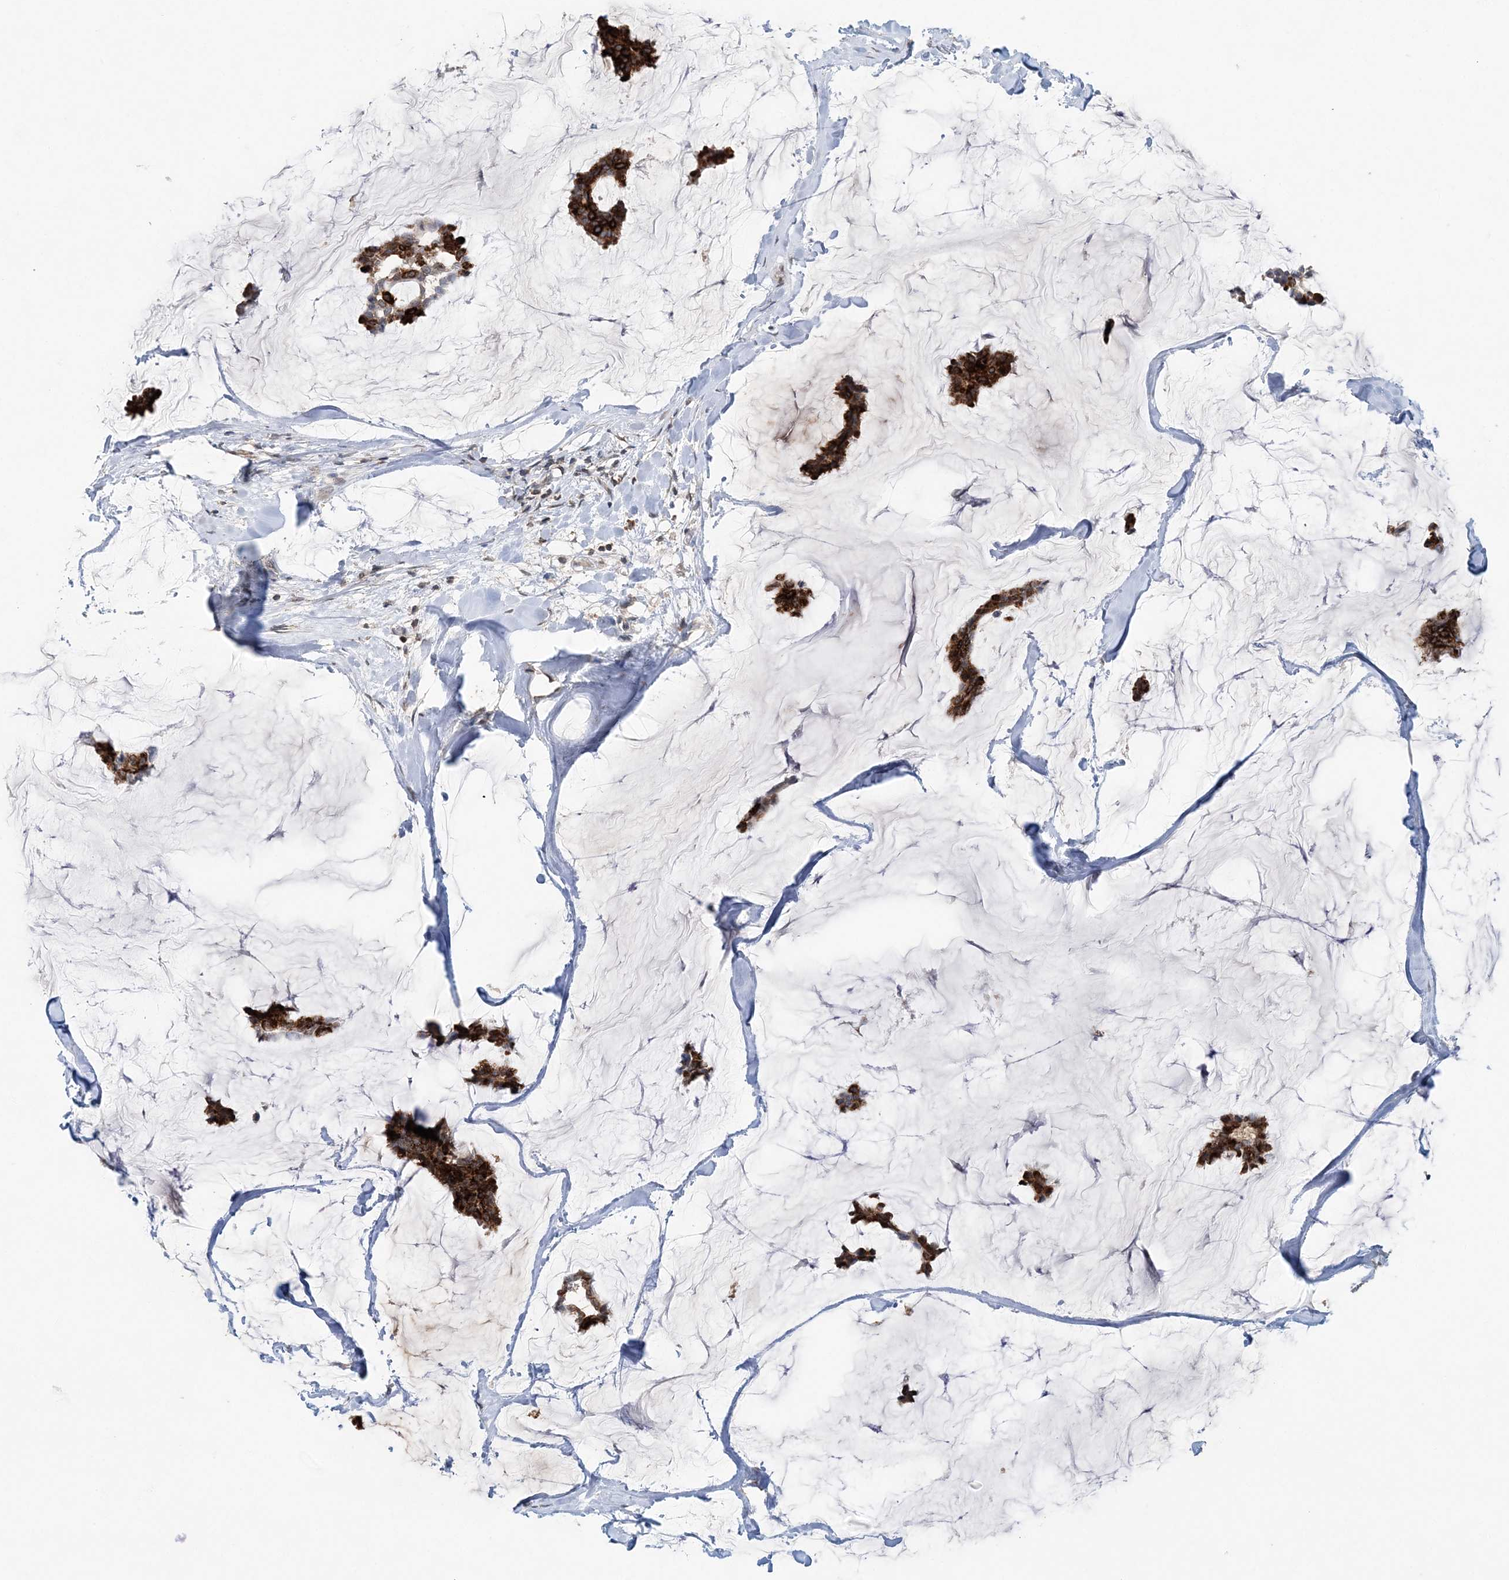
{"staining": {"intensity": "strong", "quantity": ">75%", "location": "cytoplasmic/membranous"}, "tissue": "breast cancer", "cell_type": "Tumor cells", "image_type": "cancer", "snomed": [{"axis": "morphology", "description": "Duct carcinoma"}, {"axis": "topography", "description": "Breast"}], "caption": "An immunohistochemistry histopathology image of tumor tissue is shown. Protein staining in brown highlights strong cytoplasmic/membranous positivity in breast cancer (invasive ductal carcinoma) within tumor cells.", "gene": "FAM110A", "patient": {"sex": "female", "age": 93}}